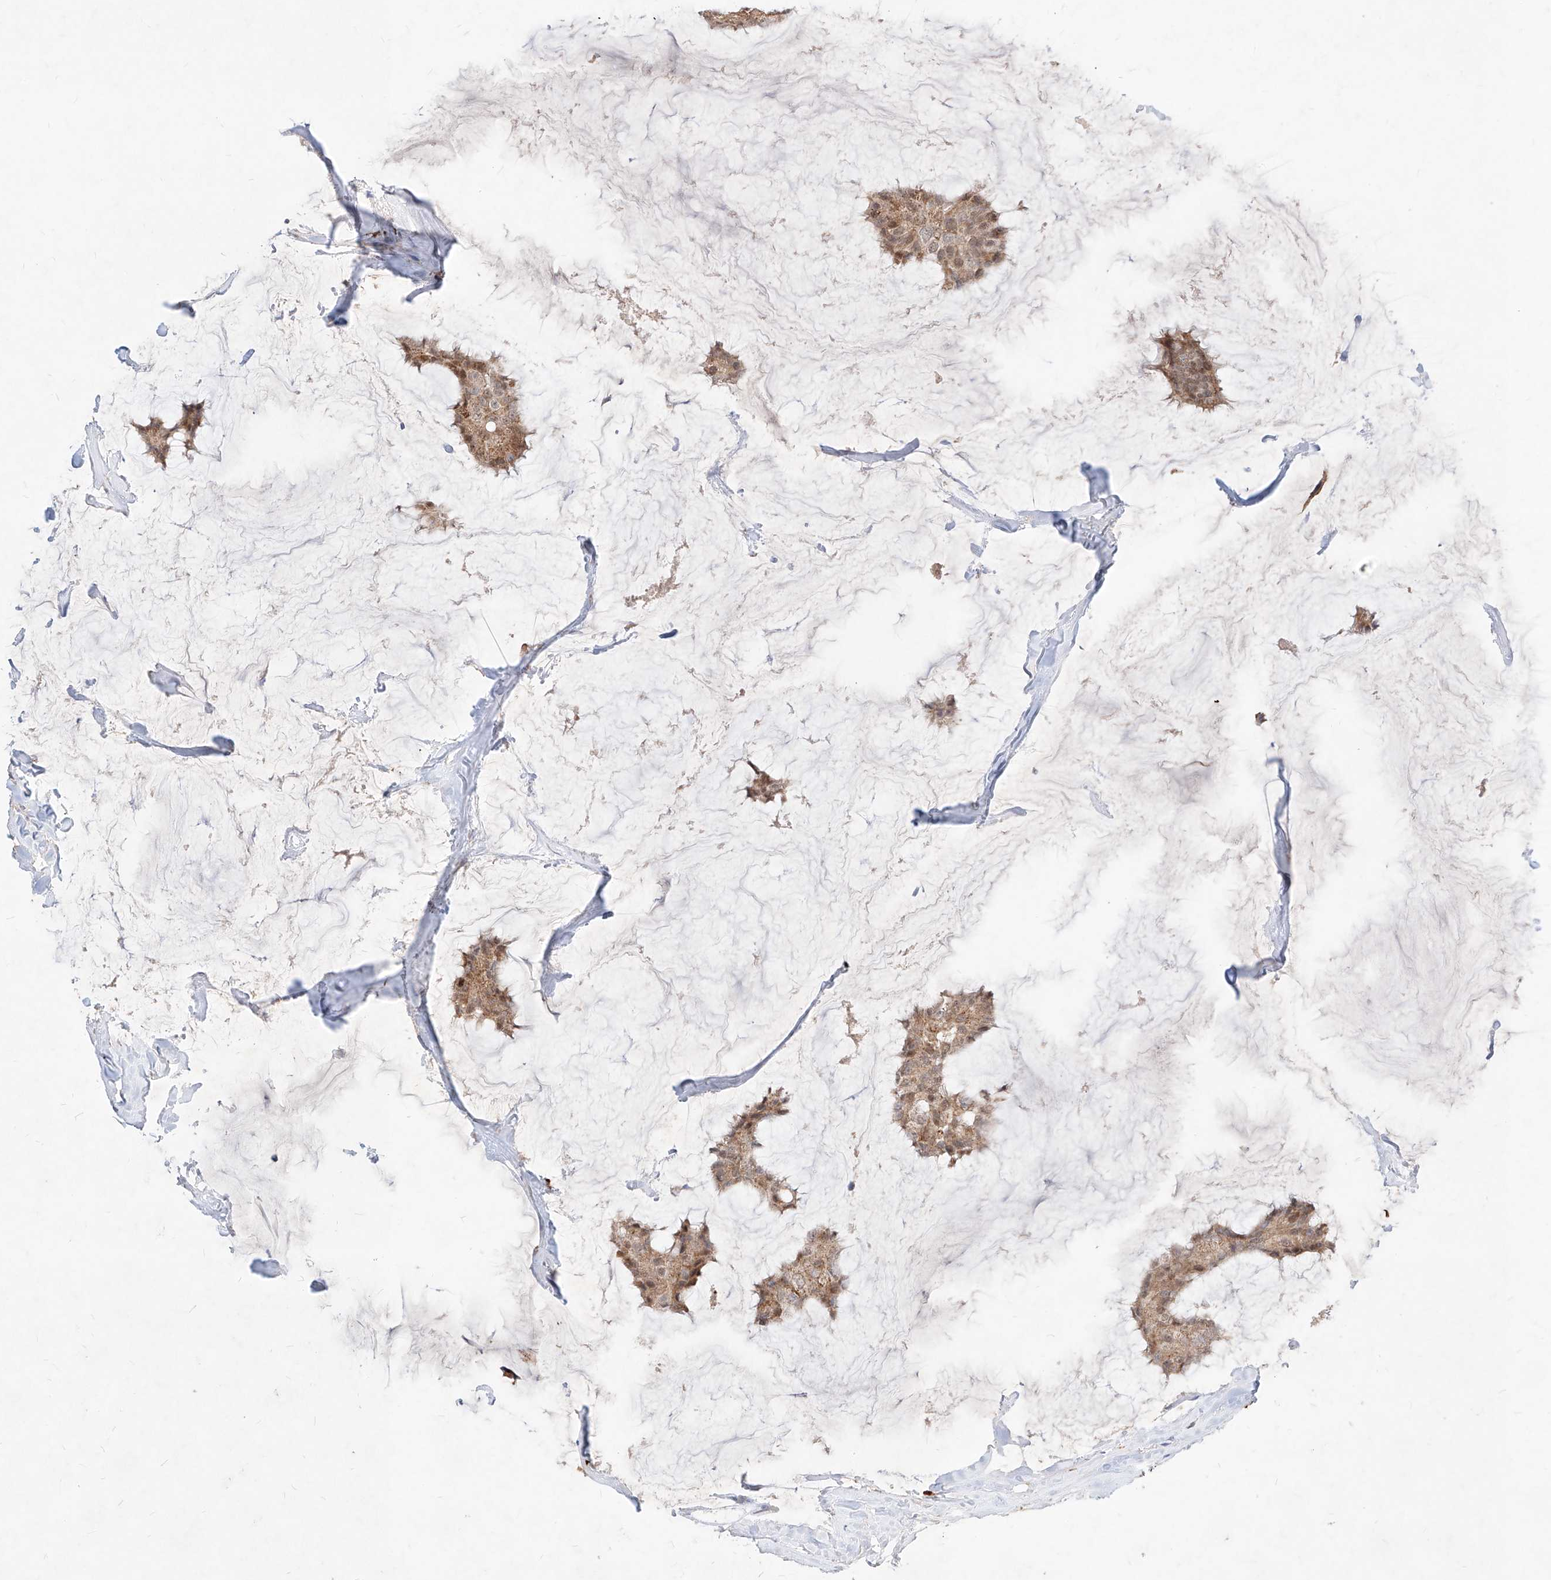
{"staining": {"intensity": "moderate", "quantity": ">75%", "location": "cytoplasmic/membranous,nuclear"}, "tissue": "breast cancer", "cell_type": "Tumor cells", "image_type": "cancer", "snomed": [{"axis": "morphology", "description": "Duct carcinoma"}, {"axis": "topography", "description": "Breast"}], "caption": "Moderate cytoplasmic/membranous and nuclear staining for a protein is present in approximately >75% of tumor cells of invasive ductal carcinoma (breast) using IHC.", "gene": "TSNAX", "patient": {"sex": "female", "age": 93}}